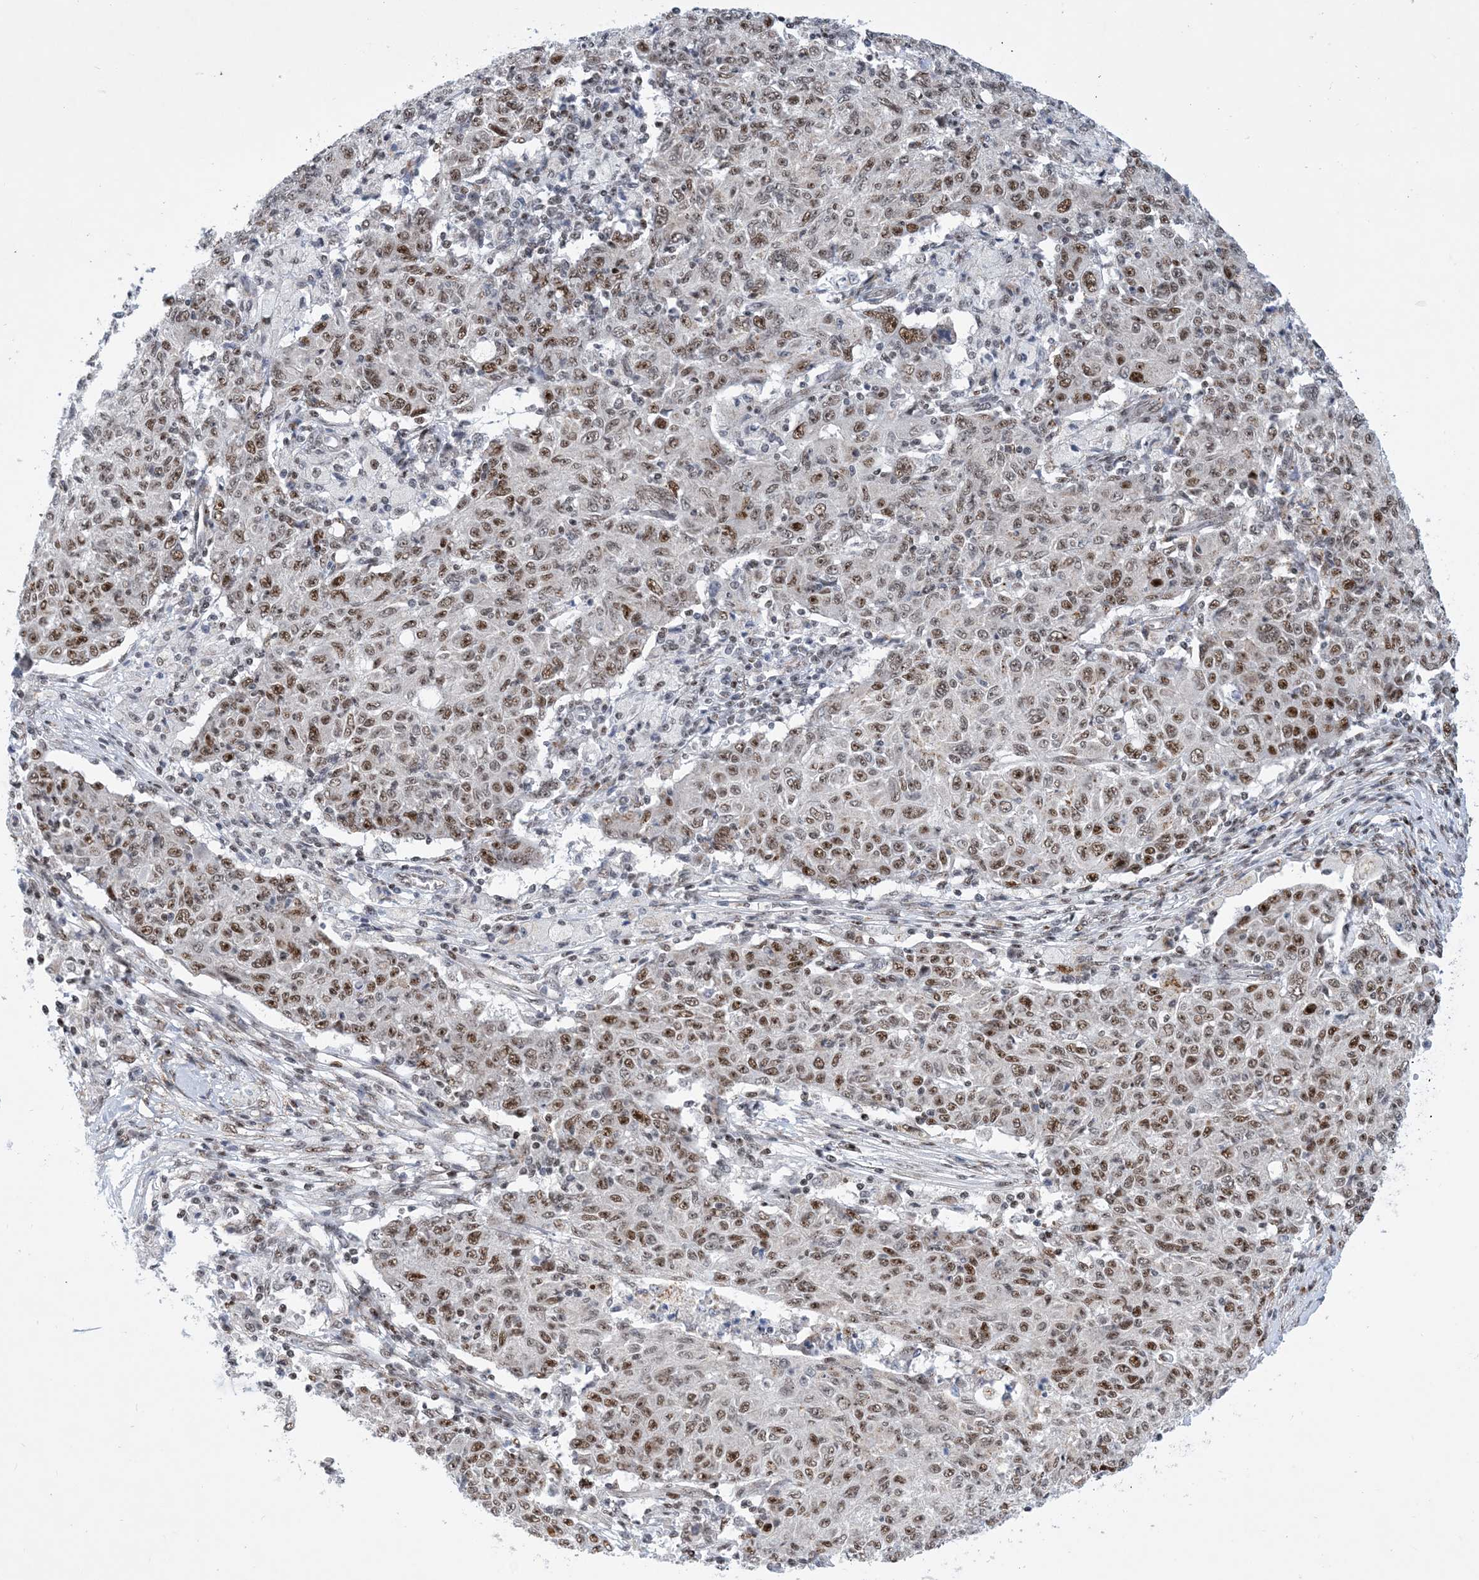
{"staining": {"intensity": "moderate", "quantity": ">75%", "location": "nuclear"}, "tissue": "ovarian cancer", "cell_type": "Tumor cells", "image_type": "cancer", "snomed": [{"axis": "morphology", "description": "Carcinoma, endometroid"}, {"axis": "topography", "description": "Ovary"}], "caption": "Ovarian endometroid carcinoma stained with DAB (3,3'-diaminobenzidine) immunohistochemistry exhibits medium levels of moderate nuclear positivity in about >75% of tumor cells. Nuclei are stained in blue.", "gene": "TSPYL1", "patient": {"sex": "female", "age": 42}}